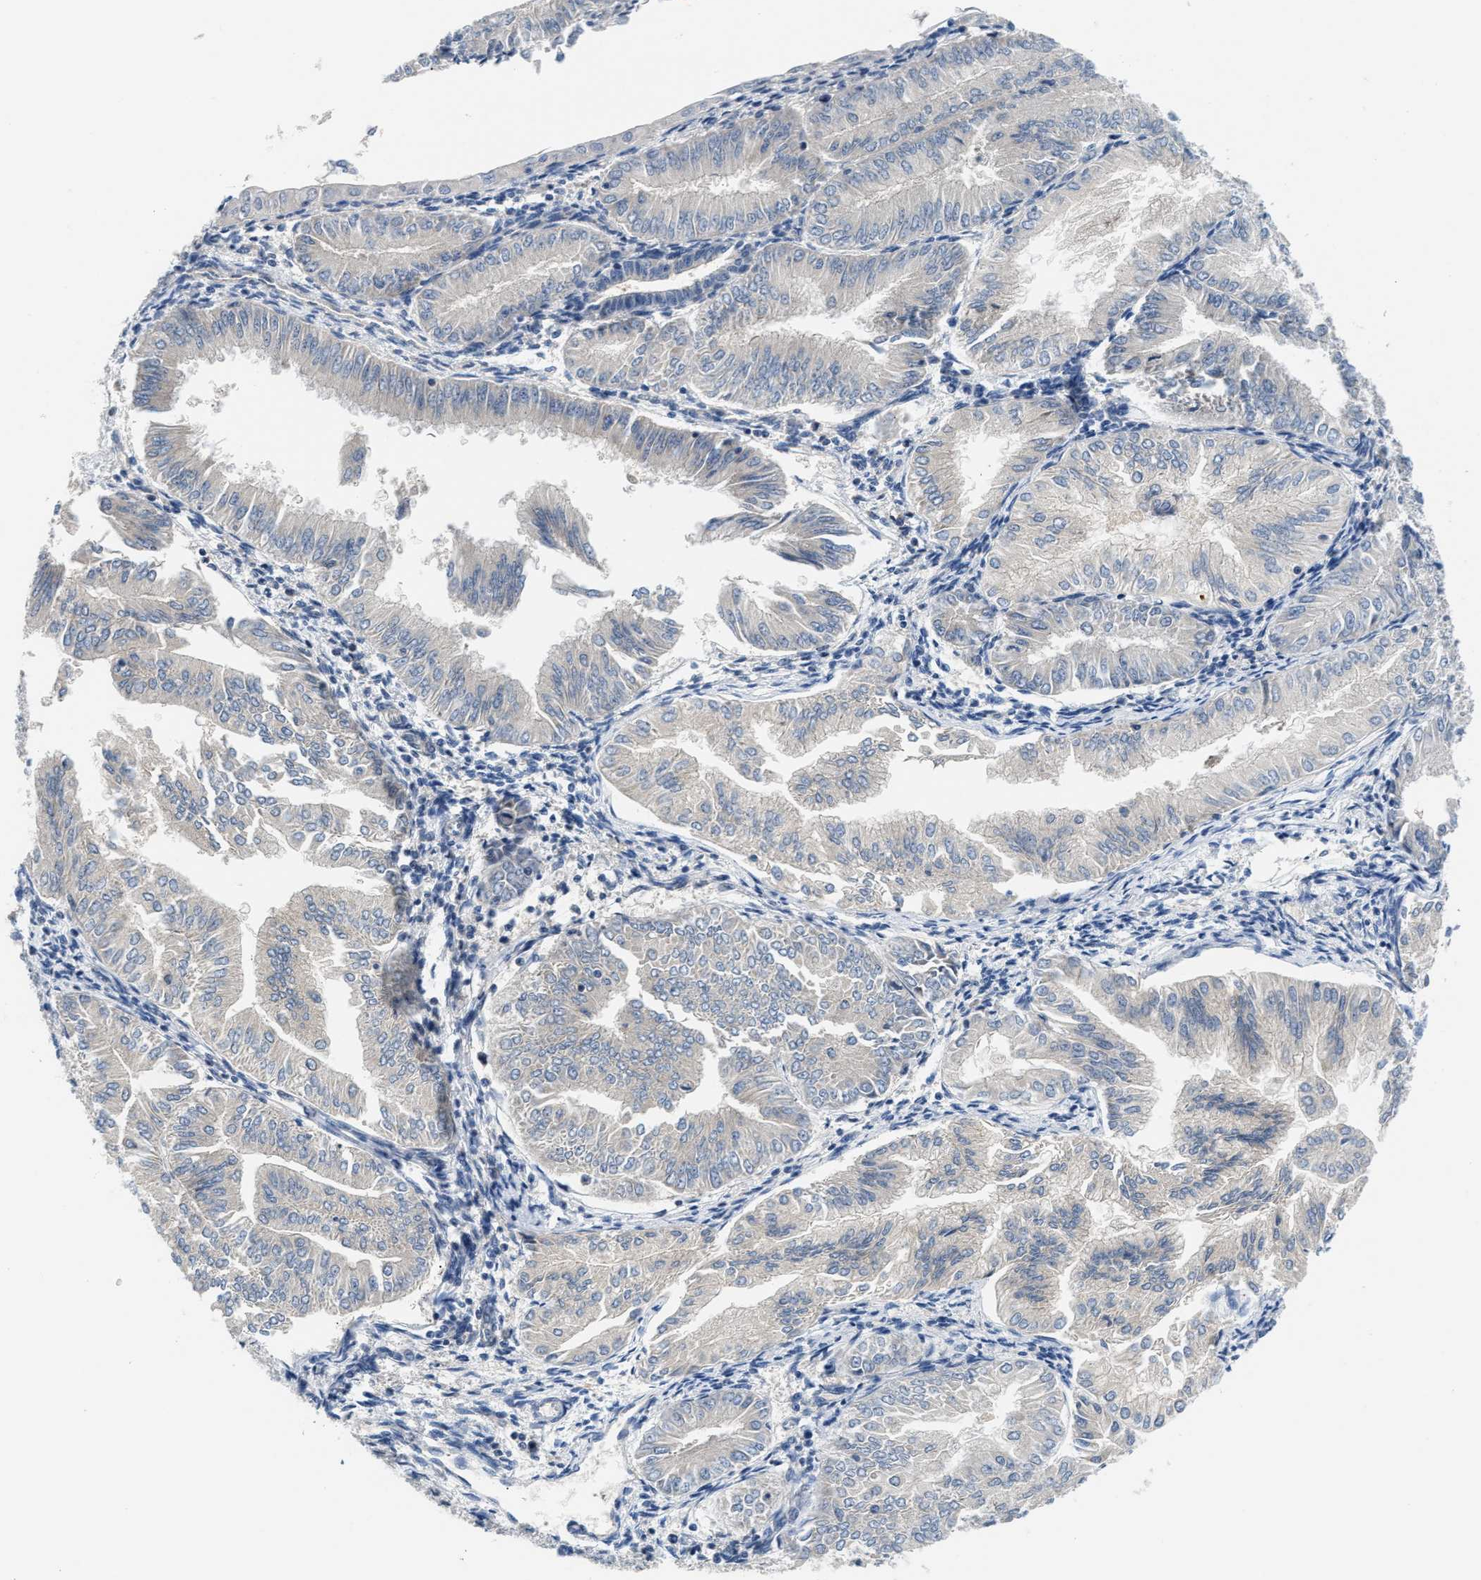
{"staining": {"intensity": "negative", "quantity": "none", "location": "none"}, "tissue": "endometrial cancer", "cell_type": "Tumor cells", "image_type": "cancer", "snomed": [{"axis": "morphology", "description": "Adenocarcinoma, NOS"}, {"axis": "topography", "description": "Endometrium"}], "caption": "IHC of human adenocarcinoma (endometrial) exhibits no expression in tumor cells.", "gene": "RAB29", "patient": {"sex": "female", "age": 53}}